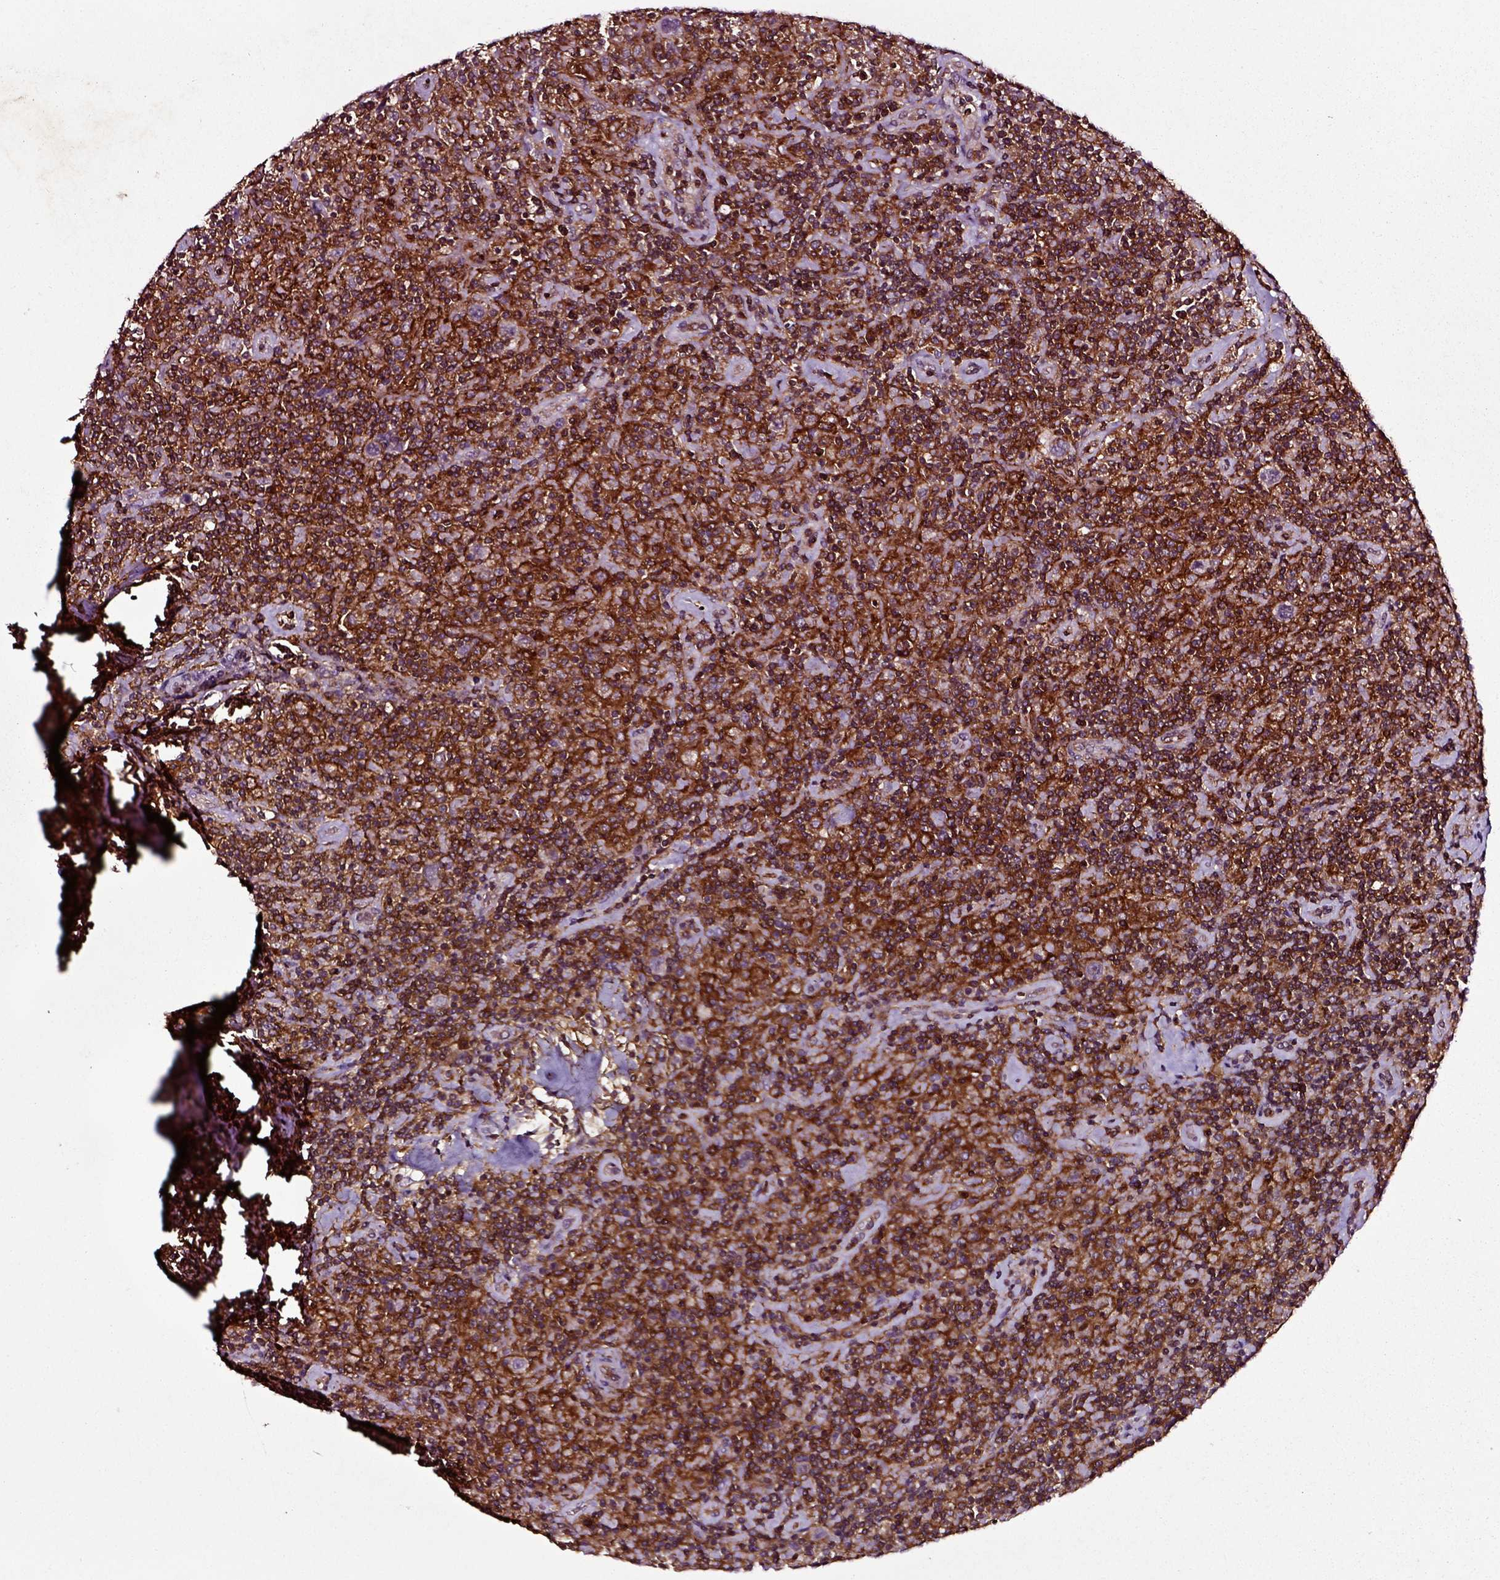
{"staining": {"intensity": "moderate", "quantity": ">75%", "location": "cytoplasmic/membranous"}, "tissue": "lymphoma", "cell_type": "Tumor cells", "image_type": "cancer", "snomed": [{"axis": "morphology", "description": "Hodgkin's disease, NOS"}, {"axis": "topography", "description": "Lymph node"}], "caption": "IHC photomicrograph of neoplastic tissue: human Hodgkin's disease stained using IHC exhibits medium levels of moderate protein expression localized specifically in the cytoplasmic/membranous of tumor cells, appearing as a cytoplasmic/membranous brown color.", "gene": "RHOF", "patient": {"sex": "male", "age": 70}}